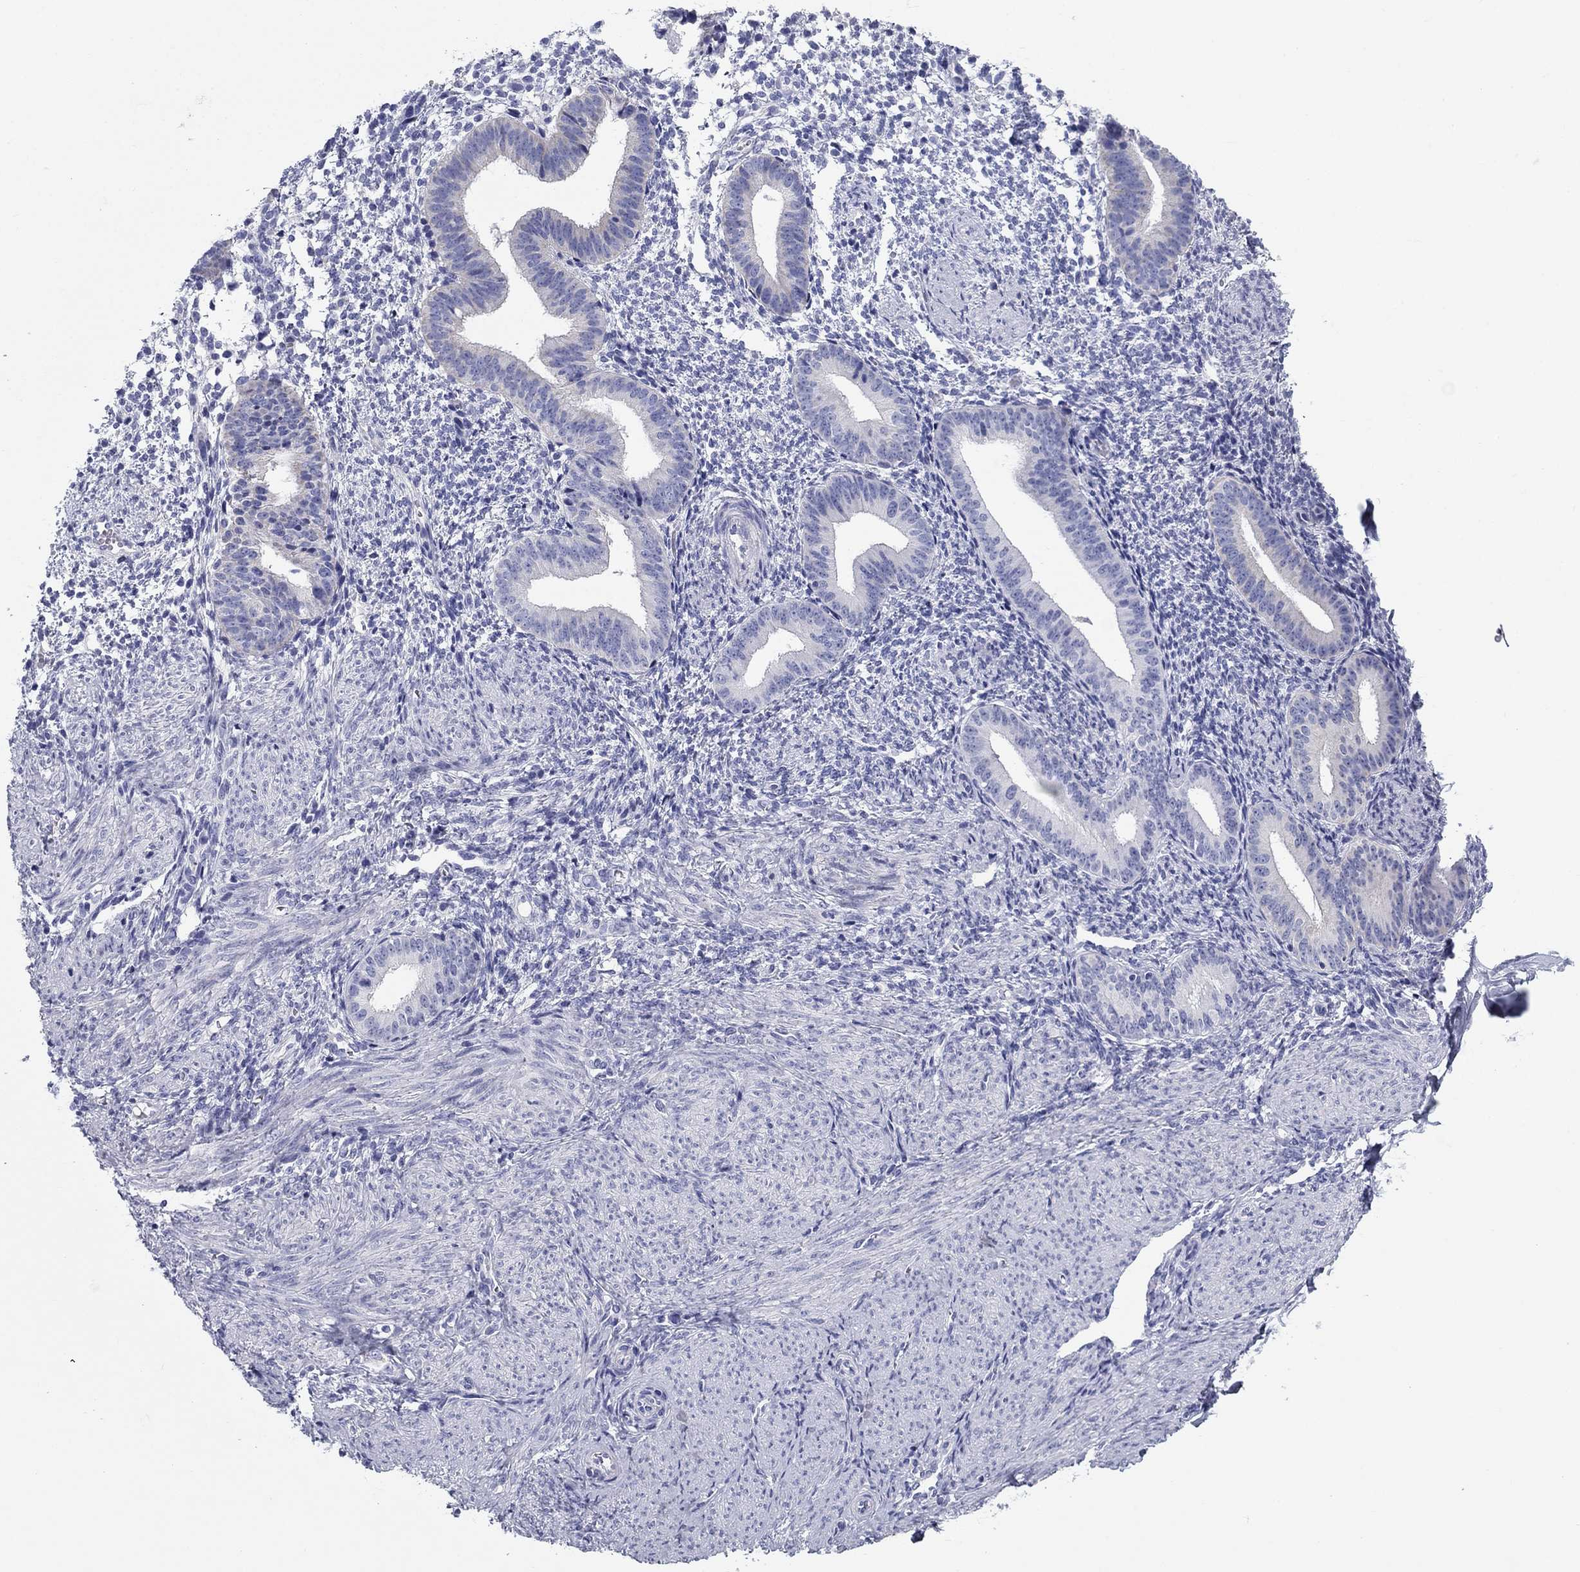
{"staining": {"intensity": "negative", "quantity": "none", "location": "none"}, "tissue": "endometrium", "cell_type": "Cells in endometrial stroma", "image_type": "normal", "snomed": [{"axis": "morphology", "description": "Normal tissue, NOS"}, {"axis": "topography", "description": "Endometrium"}], "caption": "High magnification brightfield microscopy of unremarkable endometrium stained with DAB (brown) and counterstained with hematoxylin (blue): cells in endometrial stroma show no significant positivity.", "gene": "UPB1", "patient": {"sex": "female", "age": 47}}